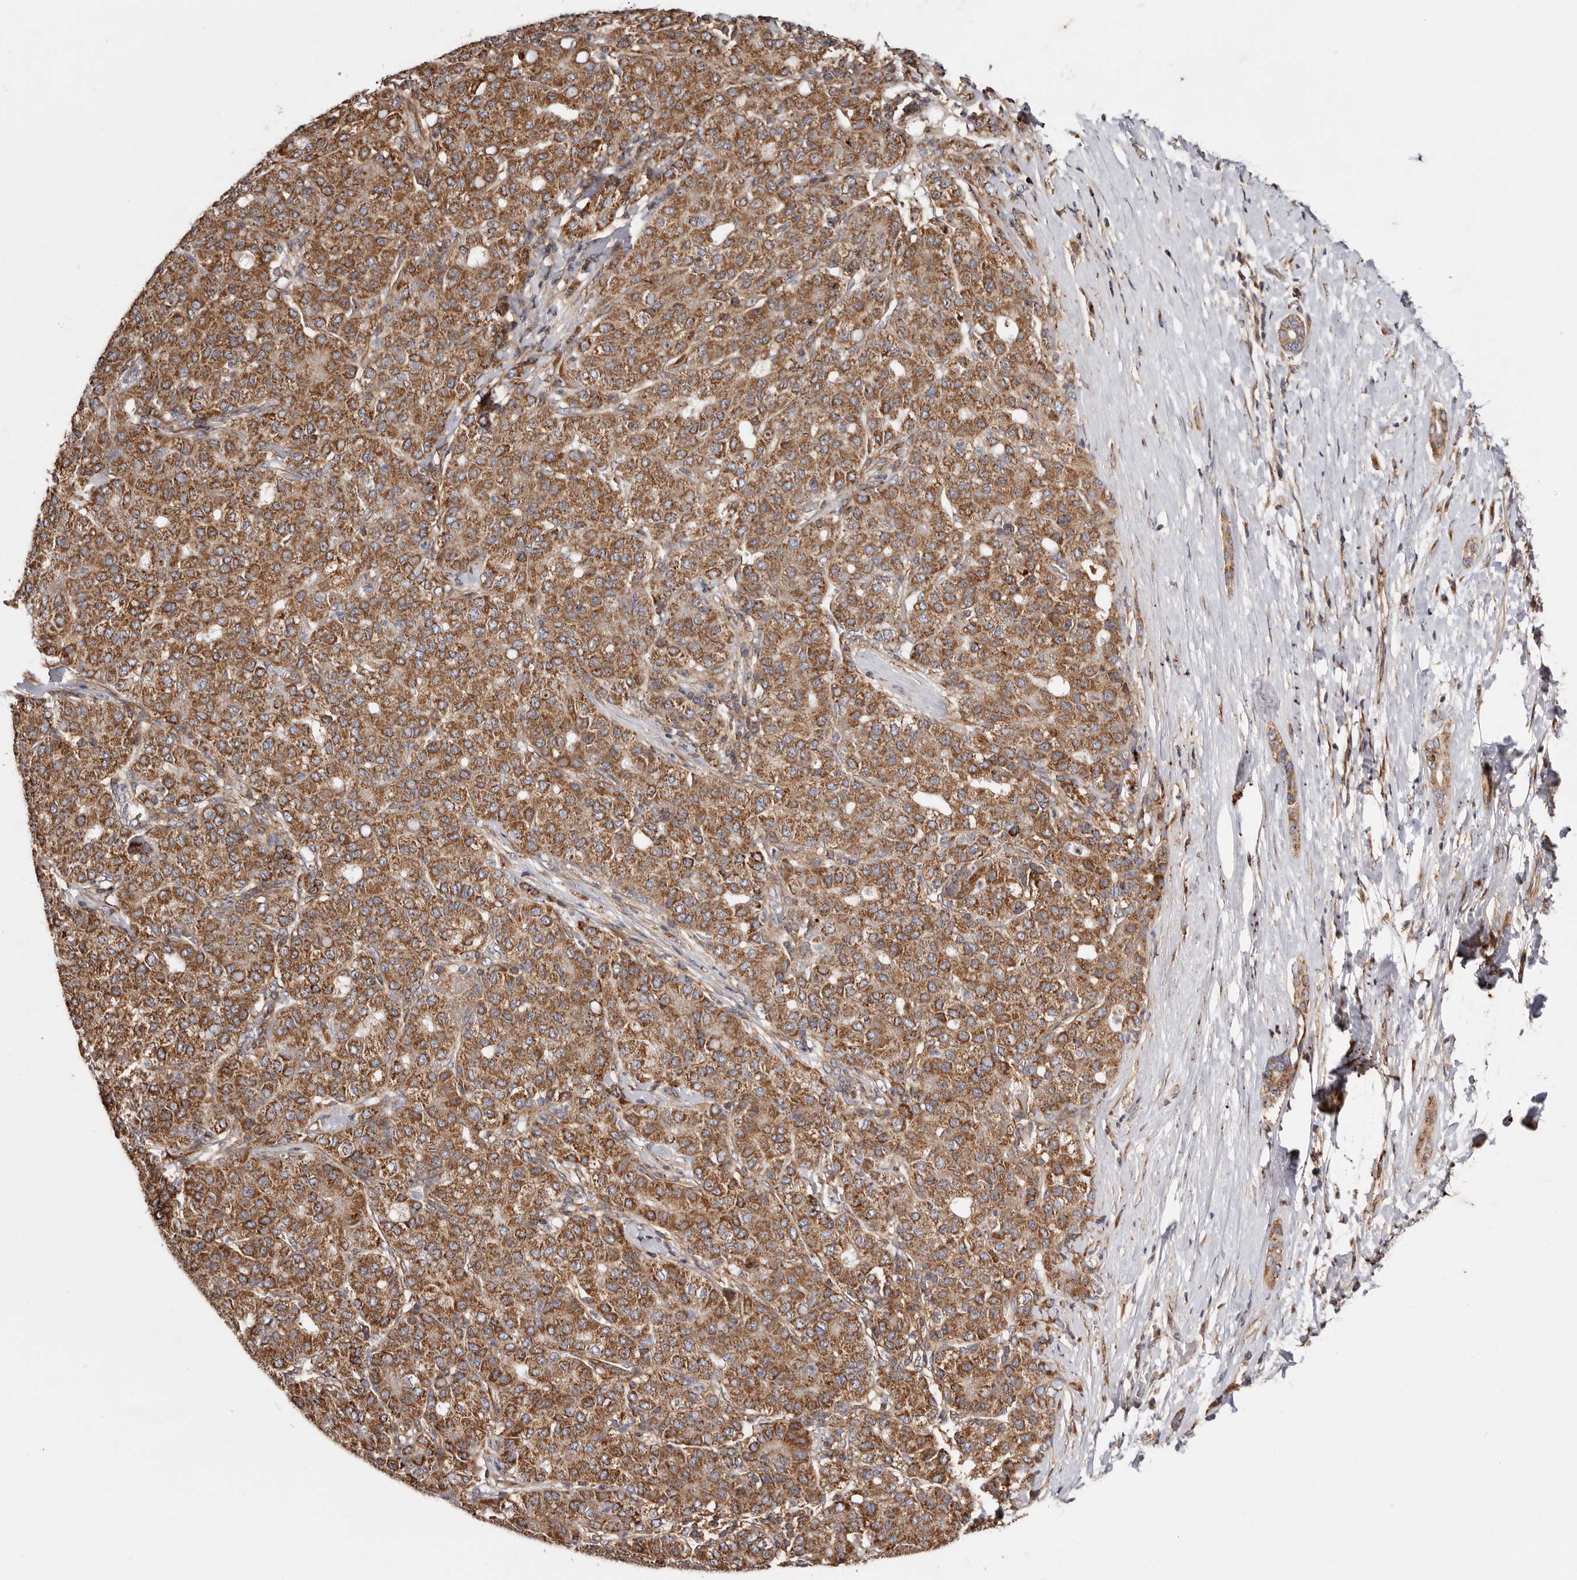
{"staining": {"intensity": "moderate", "quantity": ">75%", "location": "cytoplasmic/membranous"}, "tissue": "liver cancer", "cell_type": "Tumor cells", "image_type": "cancer", "snomed": [{"axis": "morphology", "description": "Carcinoma, Hepatocellular, NOS"}, {"axis": "topography", "description": "Liver"}], "caption": "DAB (3,3'-diaminobenzidine) immunohistochemical staining of human liver cancer displays moderate cytoplasmic/membranous protein expression in approximately >75% of tumor cells.", "gene": "COQ8B", "patient": {"sex": "male", "age": 65}}